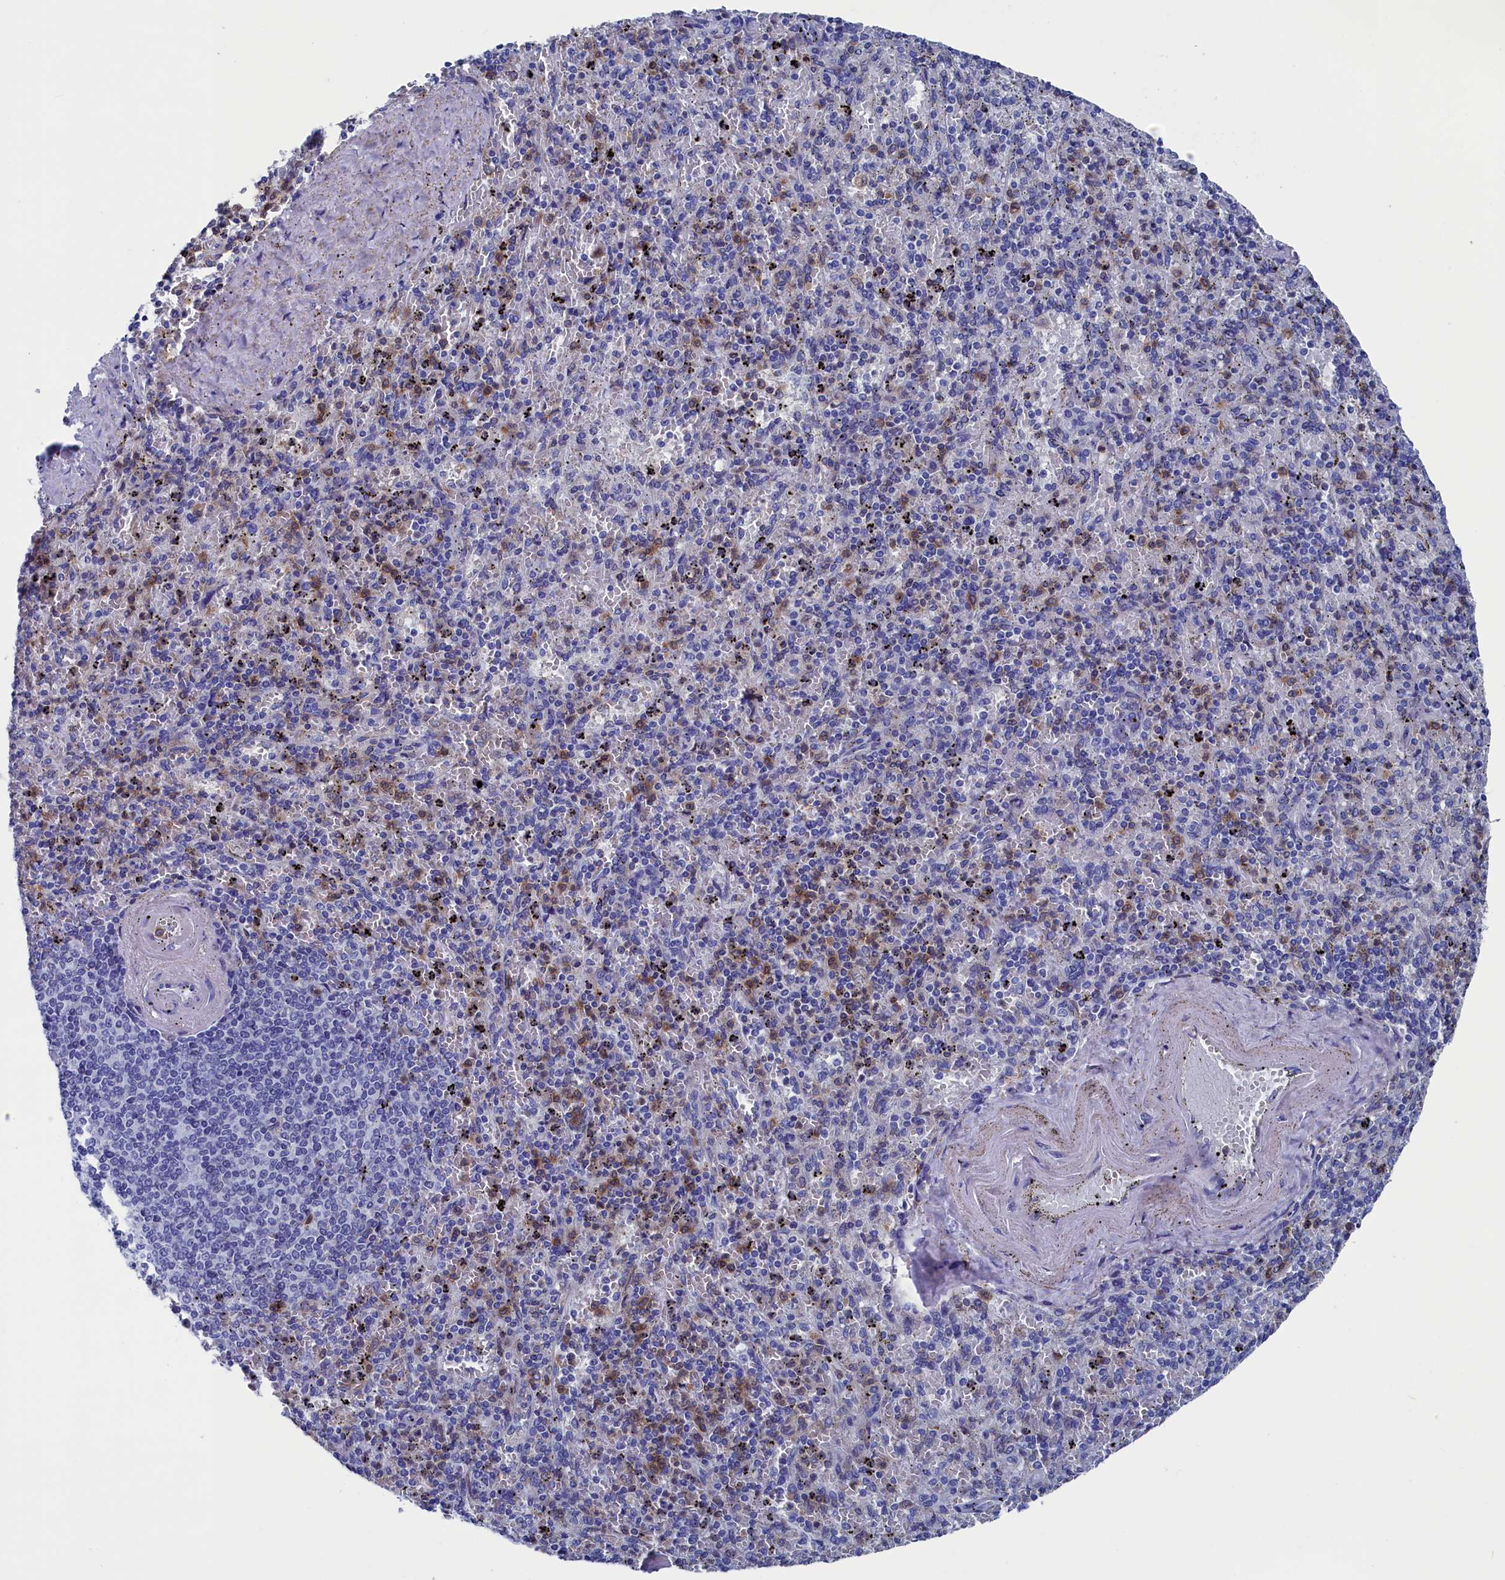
{"staining": {"intensity": "moderate", "quantity": "25%-75%", "location": "cytoplasmic/membranous"}, "tissue": "spleen", "cell_type": "Cells in red pulp", "image_type": "normal", "snomed": [{"axis": "morphology", "description": "Normal tissue, NOS"}, {"axis": "topography", "description": "Spleen"}], "caption": "This is a histology image of immunohistochemistry (IHC) staining of unremarkable spleen, which shows moderate expression in the cytoplasmic/membranous of cells in red pulp.", "gene": "TYROBP", "patient": {"sex": "male", "age": 82}}